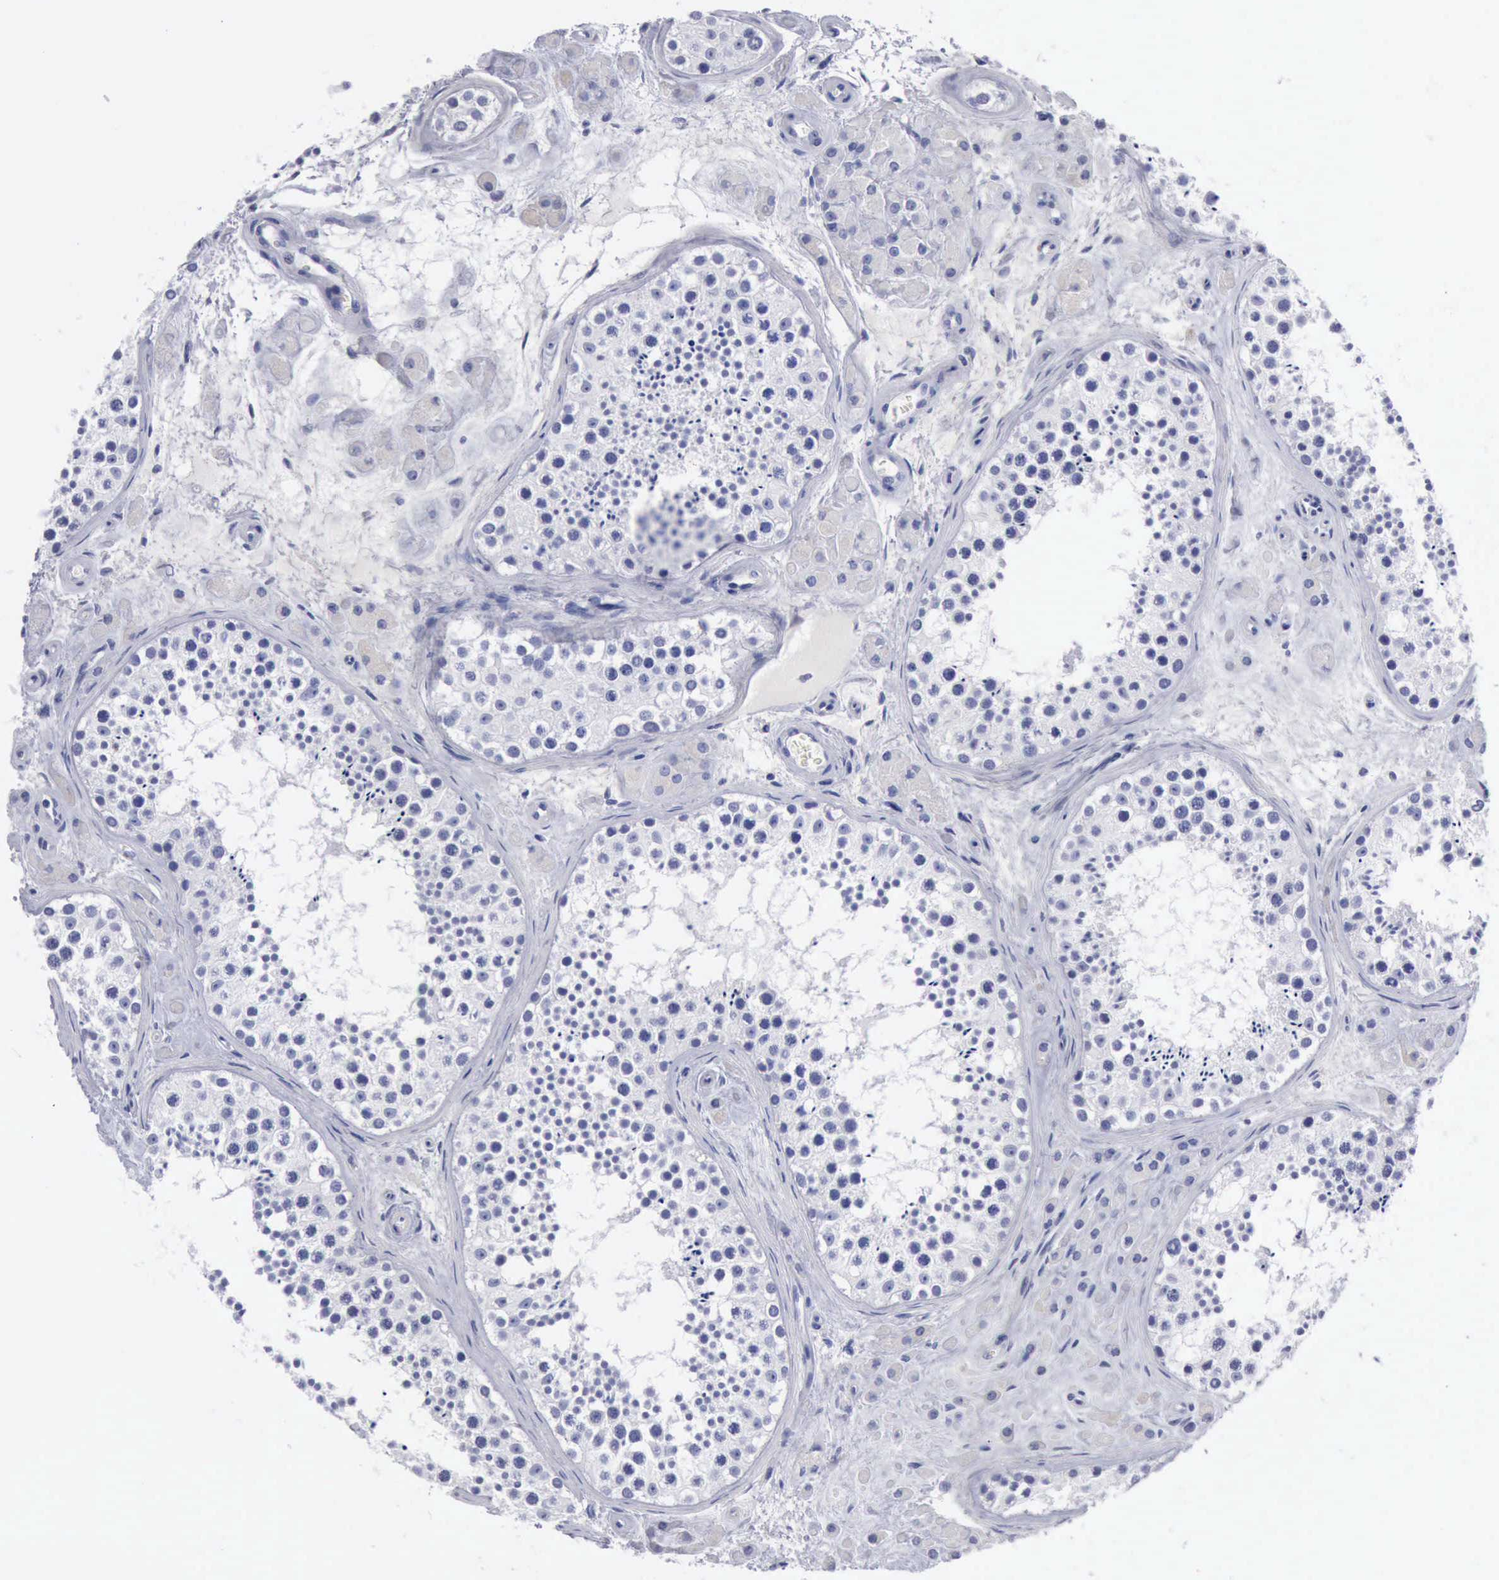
{"staining": {"intensity": "negative", "quantity": "none", "location": "none"}, "tissue": "testis", "cell_type": "Cells in seminiferous ducts", "image_type": "normal", "snomed": [{"axis": "morphology", "description": "Normal tissue, NOS"}, {"axis": "topography", "description": "Testis"}], "caption": "Micrograph shows no significant protein expression in cells in seminiferous ducts of benign testis. Nuclei are stained in blue.", "gene": "CYP19A1", "patient": {"sex": "male", "age": 38}}